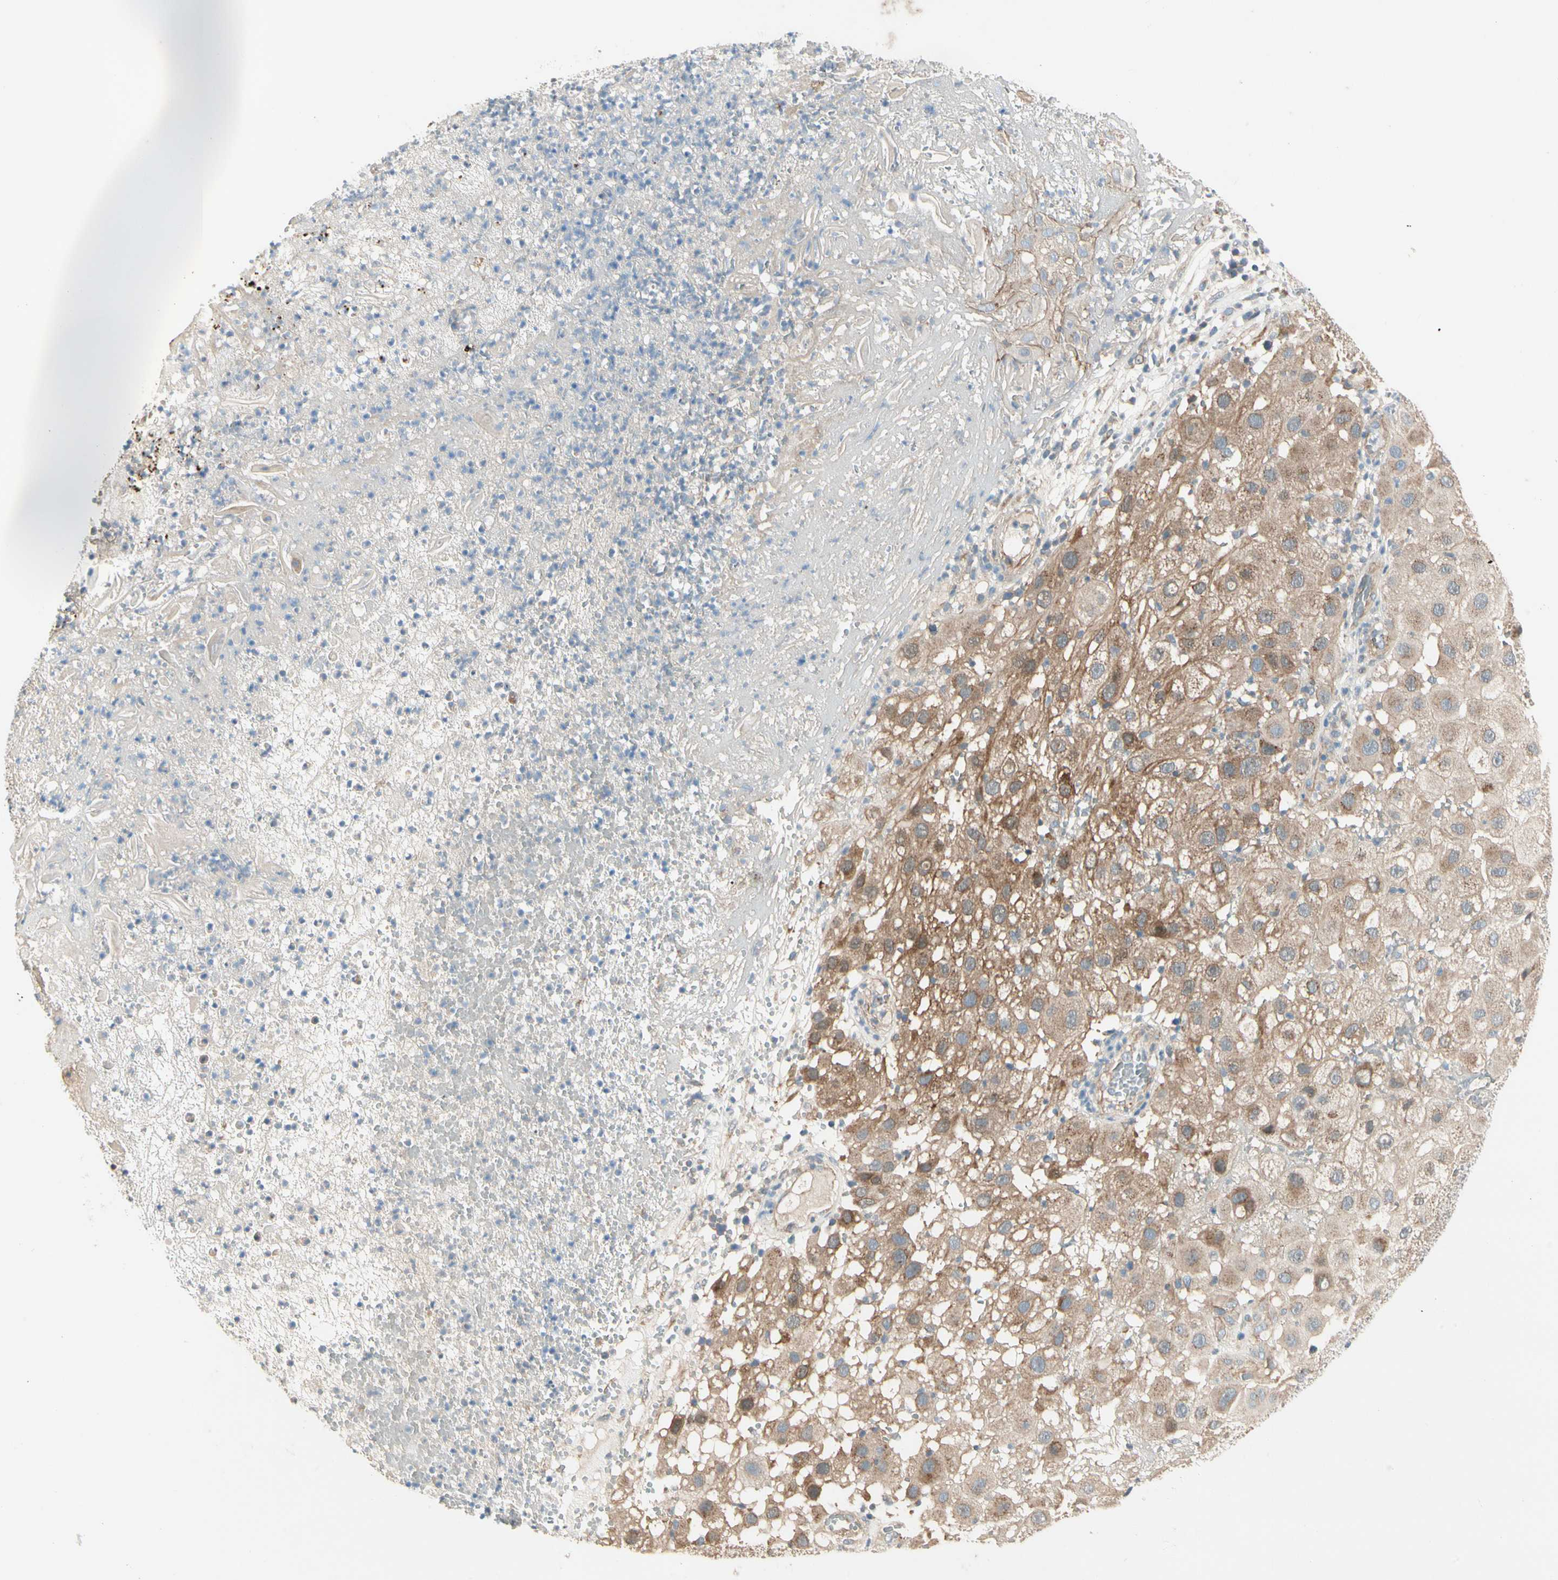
{"staining": {"intensity": "moderate", "quantity": ">75%", "location": "cytoplasmic/membranous"}, "tissue": "melanoma", "cell_type": "Tumor cells", "image_type": "cancer", "snomed": [{"axis": "morphology", "description": "Malignant melanoma, NOS"}, {"axis": "topography", "description": "Skin"}], "caption": "Immunohistochemical staining of malignant melanoma shows moderate cytoplasmic/membranous protein positivity in about >75% of tumor cells.", "gene": "ABCA3", "patient": {"sex": "female", "age": 81}}